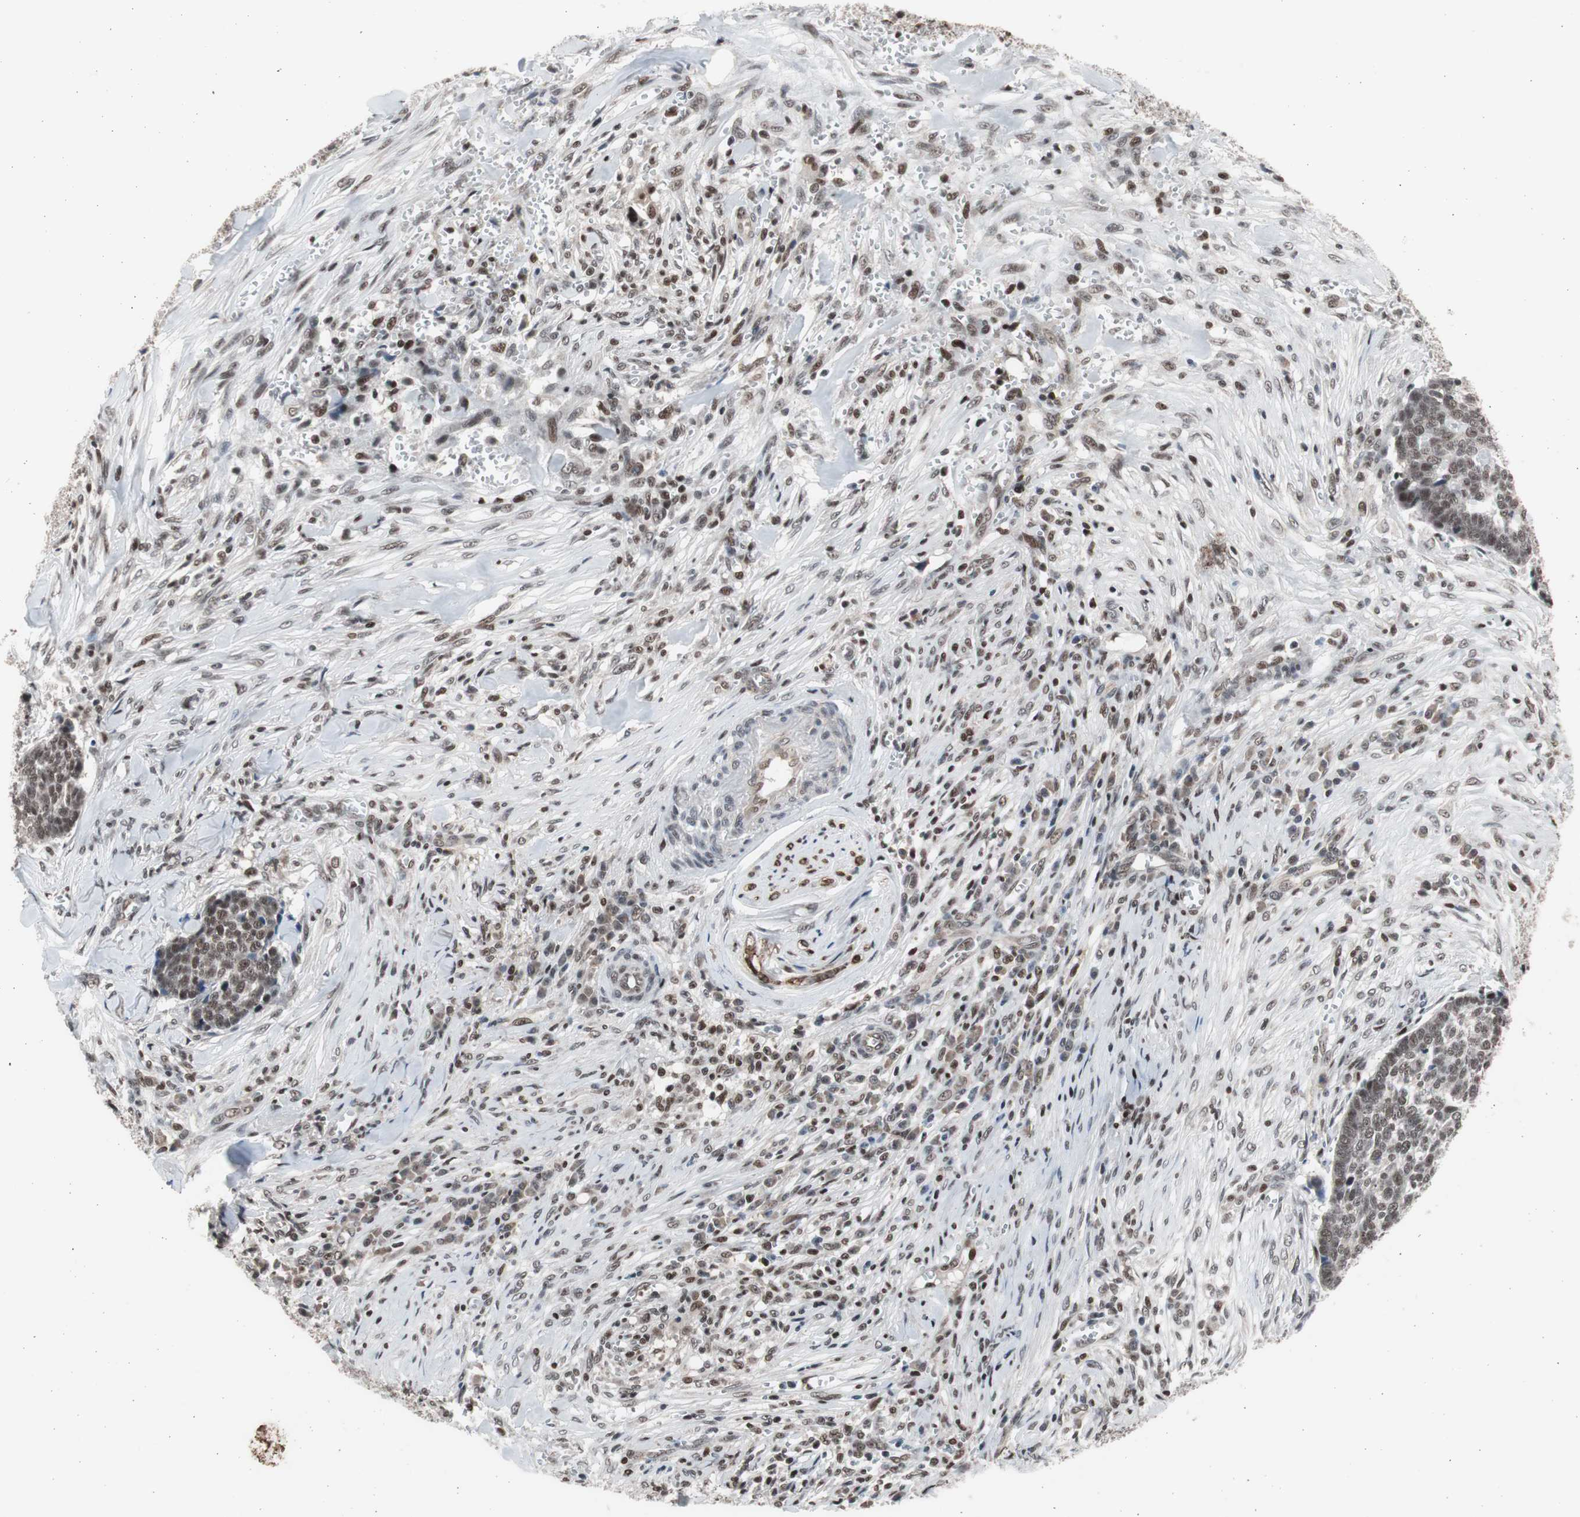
{"staining": {"intensity": "strong", "quantity": ">75%", "location": "nuclear"}, "tissue": "skin cancer", "cell_type": "Tumor cells", "image_type": "cancer", "snomed": [{"axis": "morphology", "description": "Basal cell carcinoma"}, {"axis": "topography", "description": "Skin"}], "caption": "Basal cell carcinoma (skin) tissue displays strong nuclear expression in about >75% of tumor cells The protein of interest is stained brown, and the nuclei are stained in blue (DAB IHC with brightfield microscopy, high magnification).", "gene": "RPA1", "patient": {"sex": "male", "age": 84}}